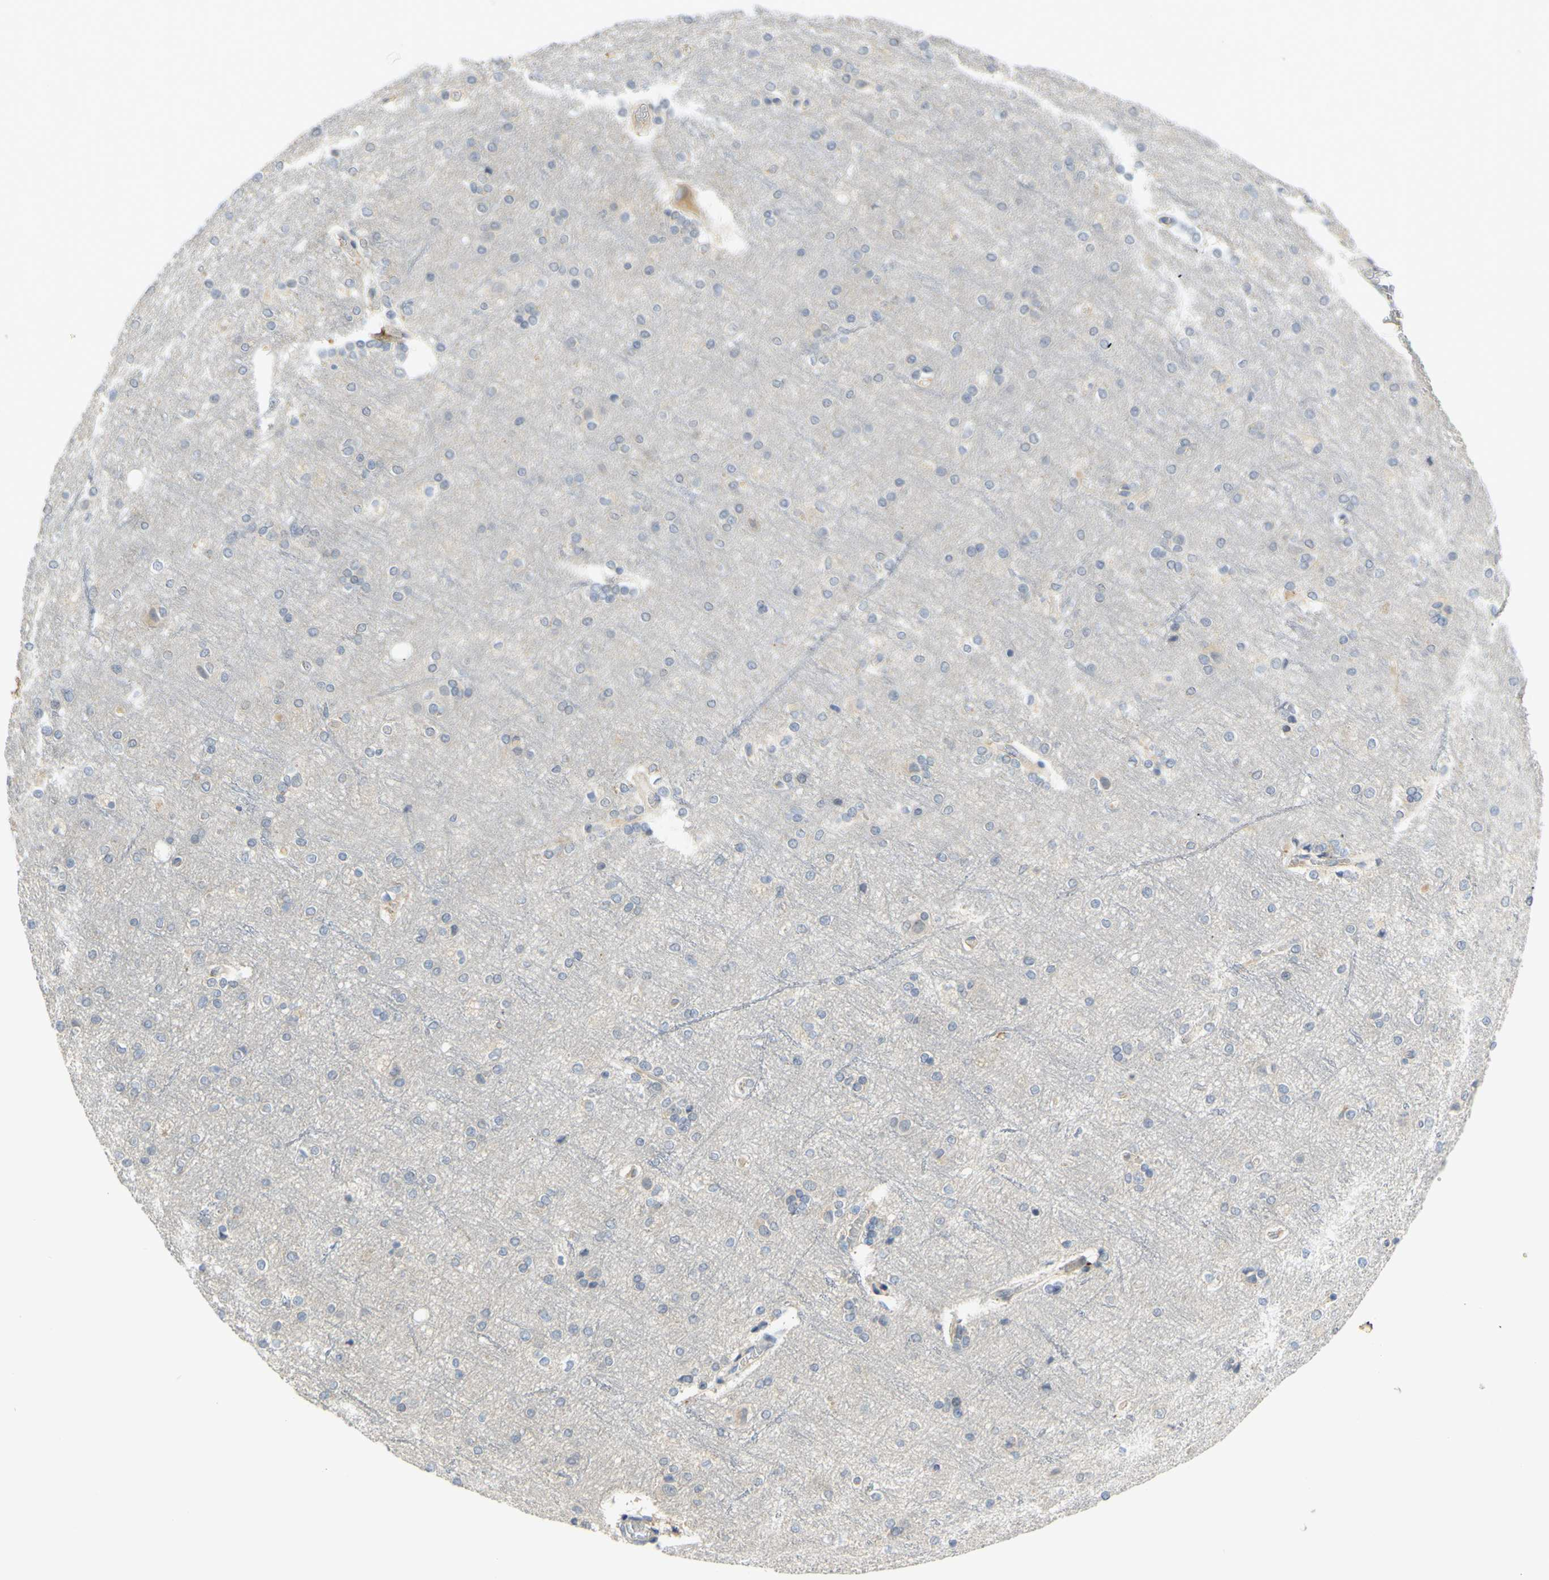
{"staining": {"intensity": "weak", "quantity": ">75%", "location": "cytoplasmic/membranous"}, "tissue": "cerebral cortex", "cell_type": "Endothelial cells", "image_type": "normal", "snomed": [{"axis": "morphology", "description": "Normal tissue, NOS"}, {"axis": "topography", "description": "Cerebral cortex"}], "caption": "Weak cytoplasmic/membranous staining for a protein is appreciated in about >75% of endothelial cells of normal cerebral cortex using immunohistochemistry (IHC).", "gene": "CCNB2", "patient": {"sex": "female", "age": 54}}